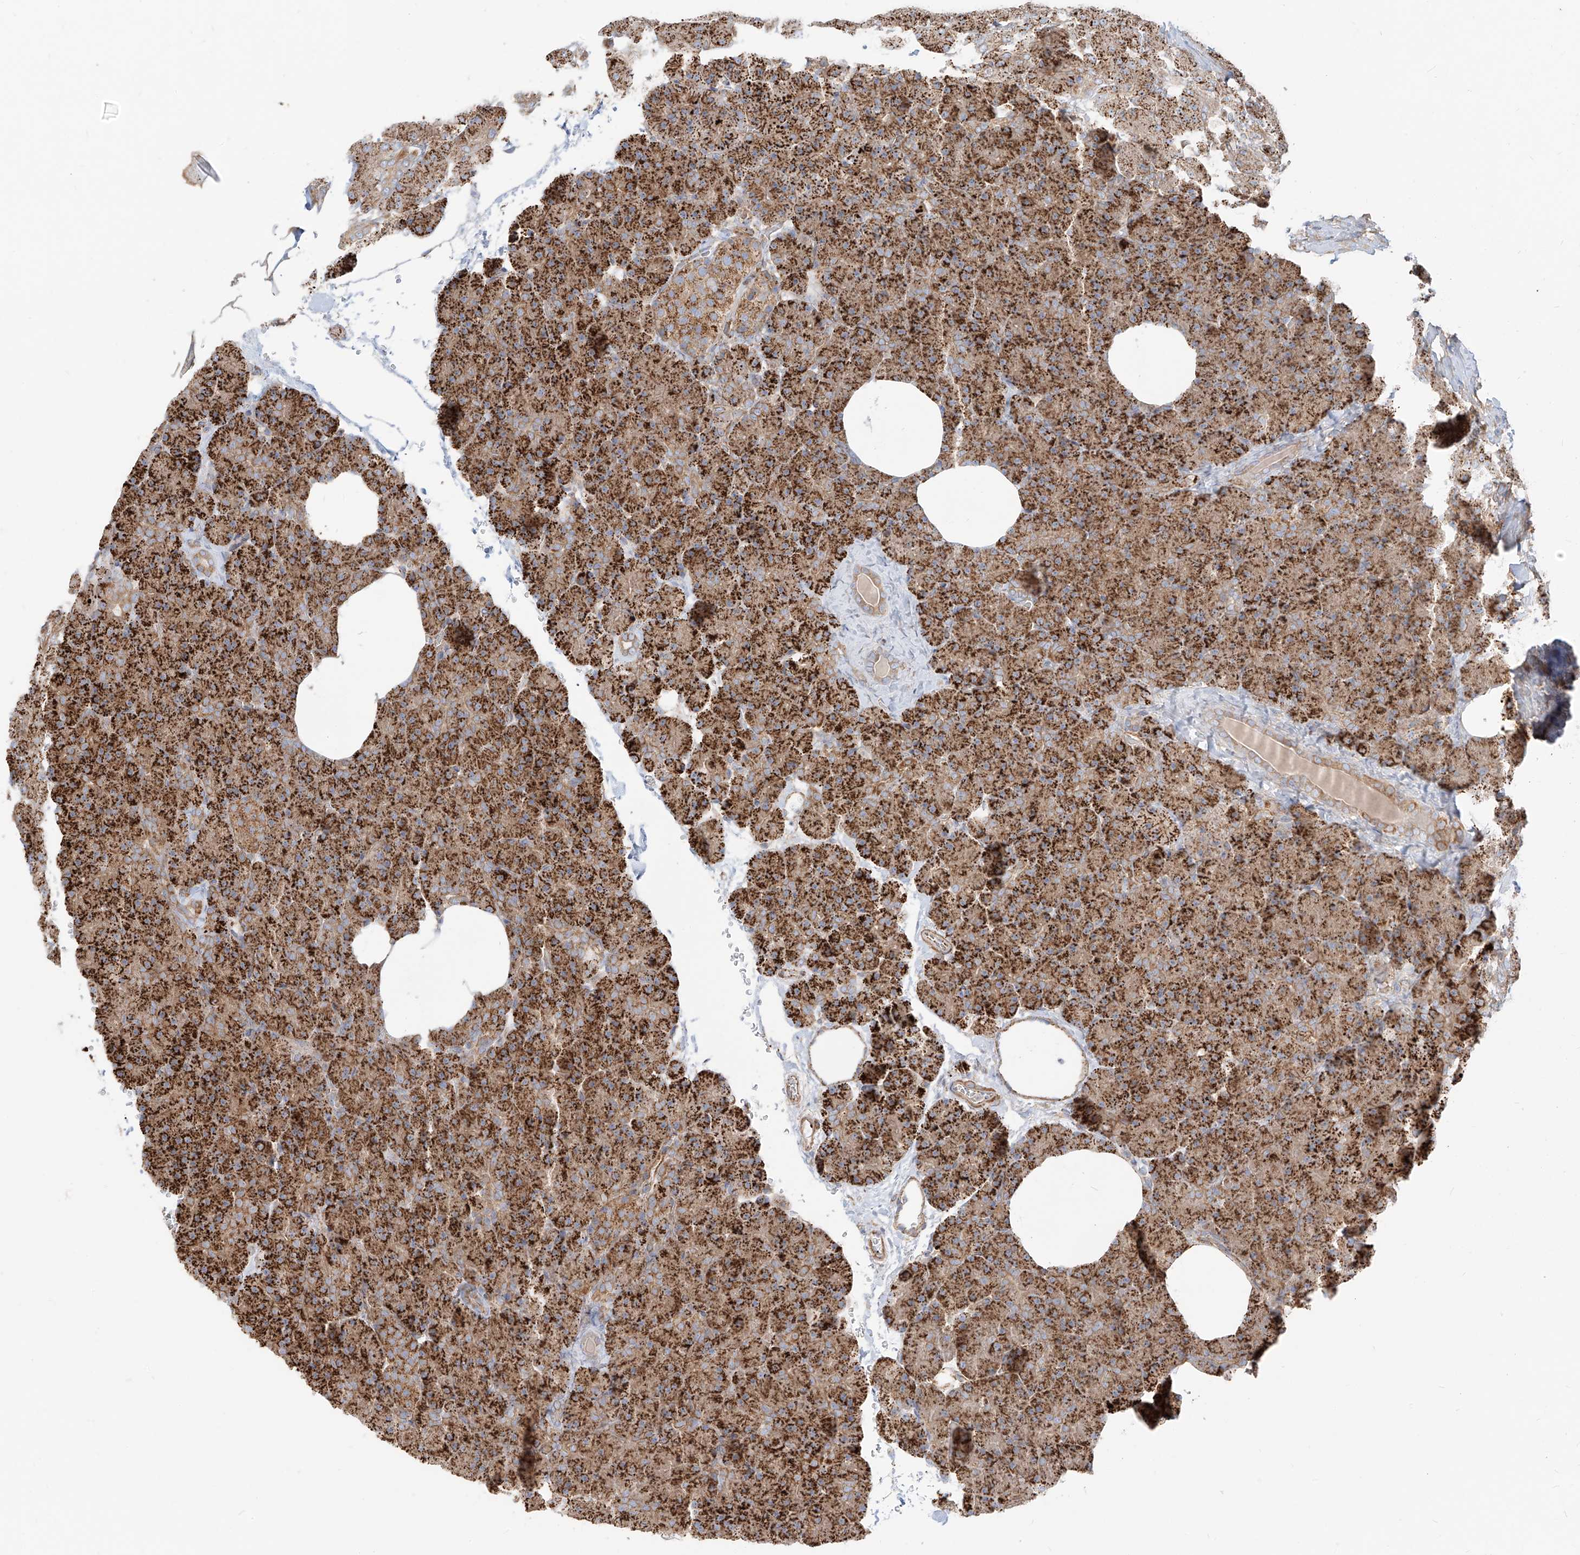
{"staining": {"intensity": "strong", "quantity": ">75%", "location": "cytoplasmic/membranous"}, "tissue": "pancreas", "cell_type": "Exocrine glandular cells", "image_type": "normal", "snomed": [{"axis": "morphology", "description": "Normal tissue, NOS"}, {"axis": "morphology", "description": "Carcinoid, malignant, NOS"}, {"axis": "topography", "description": "Pancreas"}], "caption": "An IHC micrograph of unremarkable tissue is shown. Protein staining in brown highlights strong cytoplasmic/membranous positivity in pancreas within exocrine glandular cells.", "gene": "PLCL1", "patient": {"sex": "female", "age": 35}}